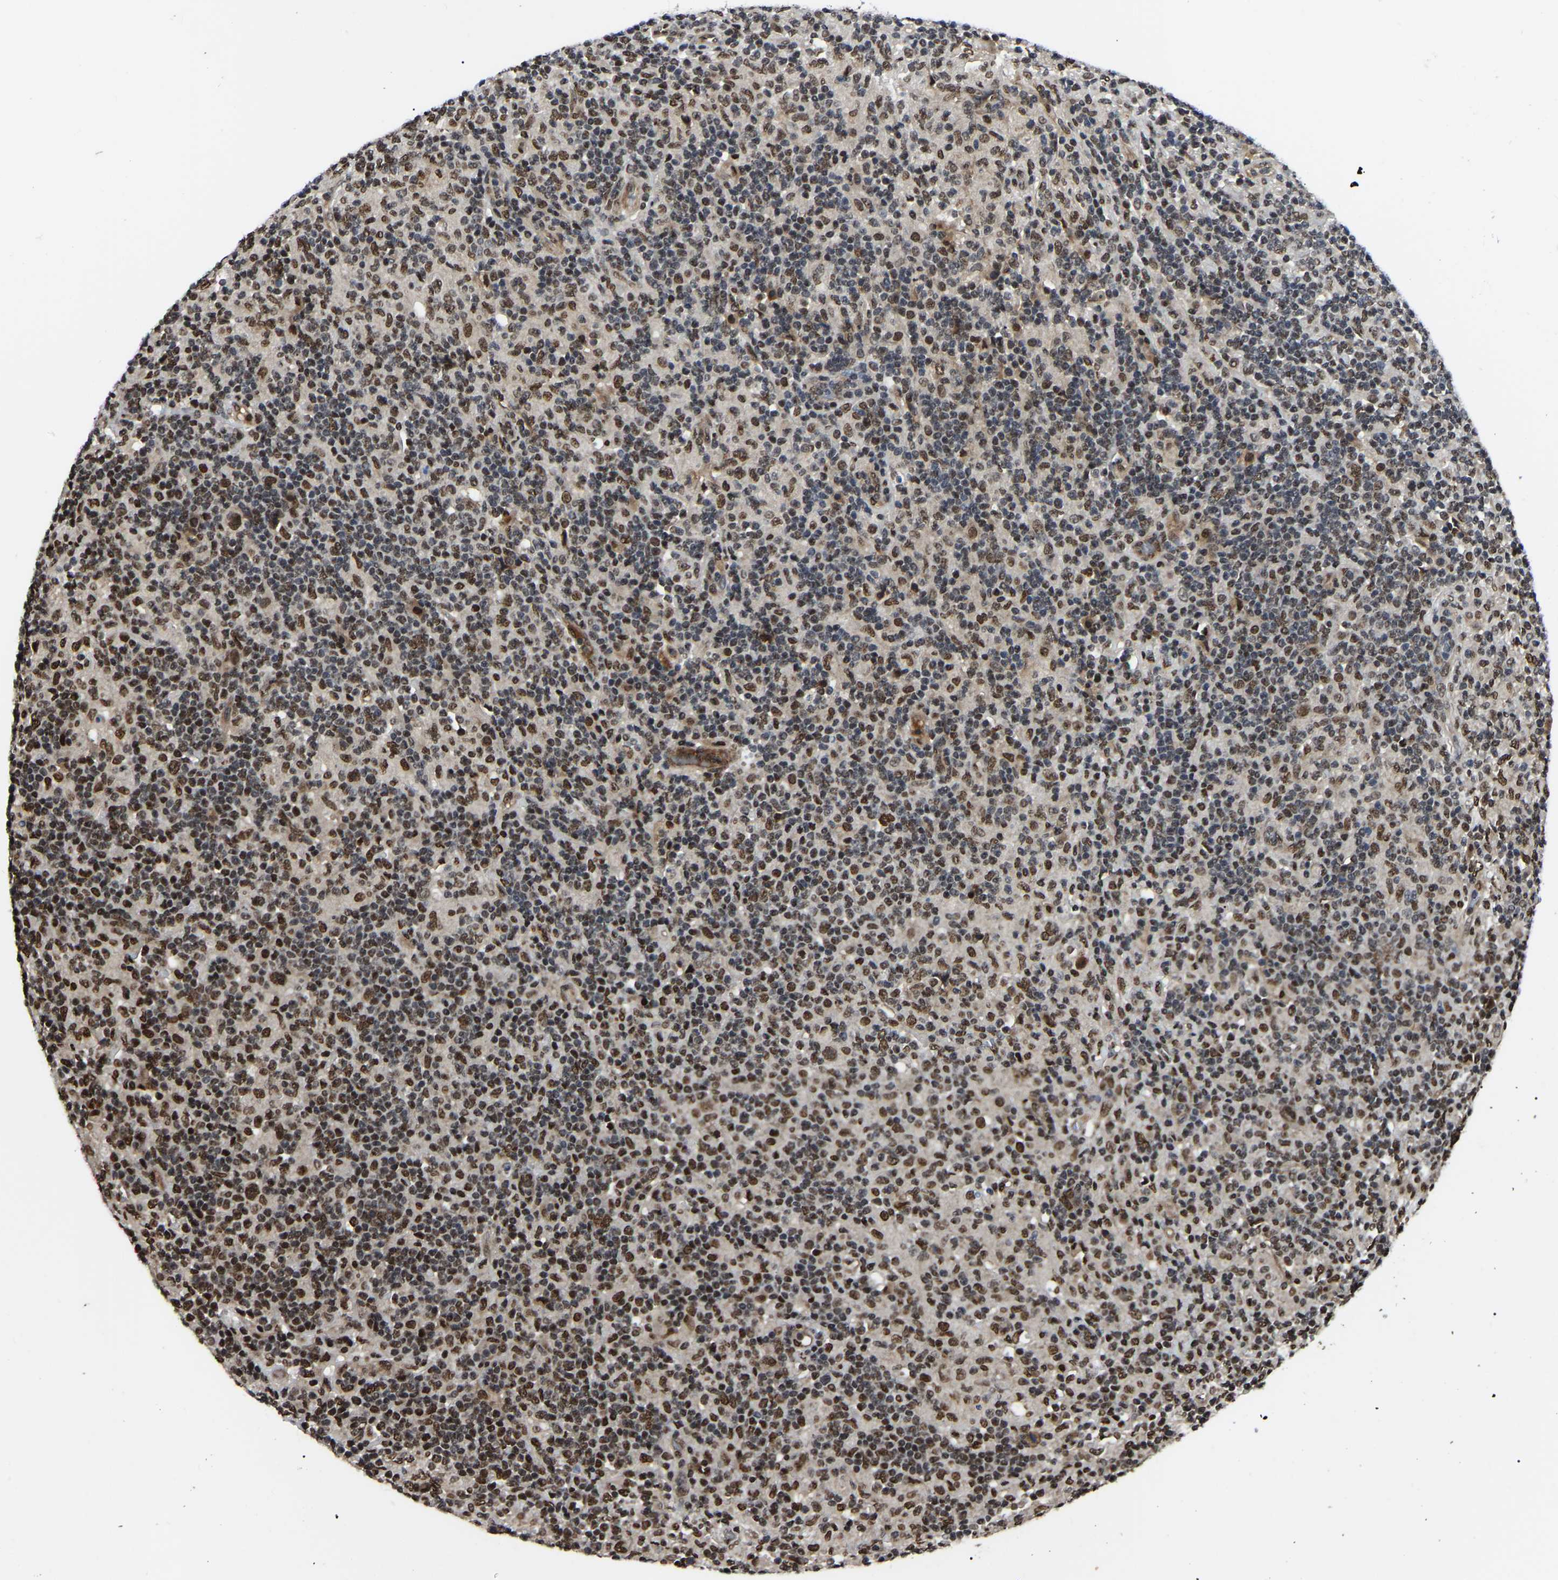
{"staining": {"intensity": "moderate", "quantity": ">75%", "location": "nuclear"}, "tissue": "lymphoma", "cell_type": "Tumor cells", "image_type": "cancer", "snomed": [{"axis": "morphology", "description": "Hodgkin's disease, NOS"}, {"axis": "topography", "description": "Lymph node"}], "caption": "DAB (3,3'-diaminobenzidine) immunohistochemical staining of human lymphoma exhibits moderate nuclear protein expression in about >75% of tumor cells.", "gene": "TRIM35", "patient": {"sex": "male", "age": 70}}